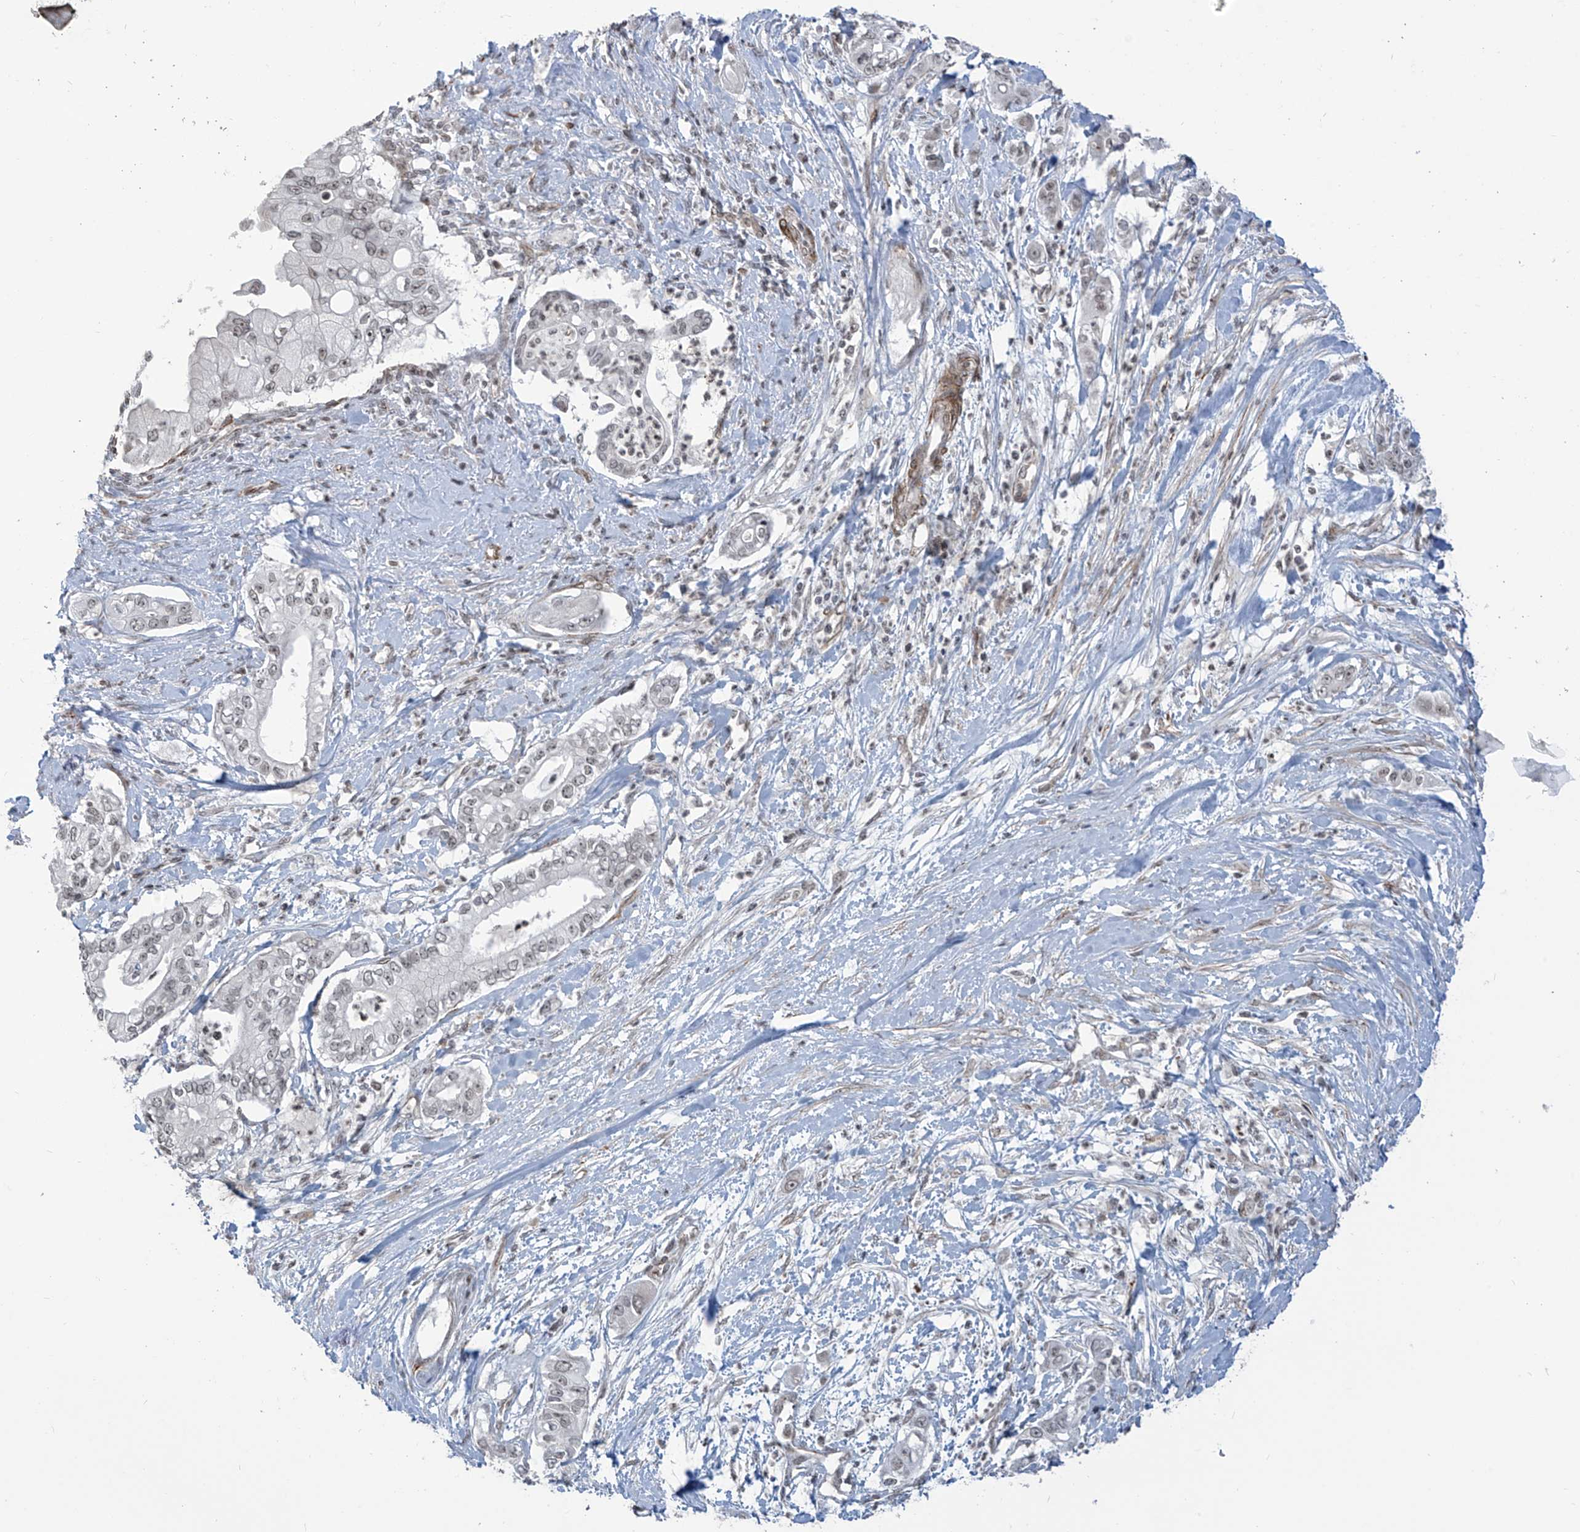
{"staining": {"intensity": "weak", "quantity": ">75%", "location": "cytoplasmic/membranous"}, "tissue": "pancreatic cancer", "cell_type": "Tumor cells", "image_type": "cancer", "snomed": [{"axis": "morphology", "description": "Adenocarcinoma, NOS"}, {"axis": "topography", "description": "Pancreas"}], "caption": "Adenocarcinoma (pancreatic) tissue displays weak cytoplasmic/membranous staining in approximately >75% of tumor cells", "gene": "METAP1D", "patient": {"sex": "female", "age": 78}}